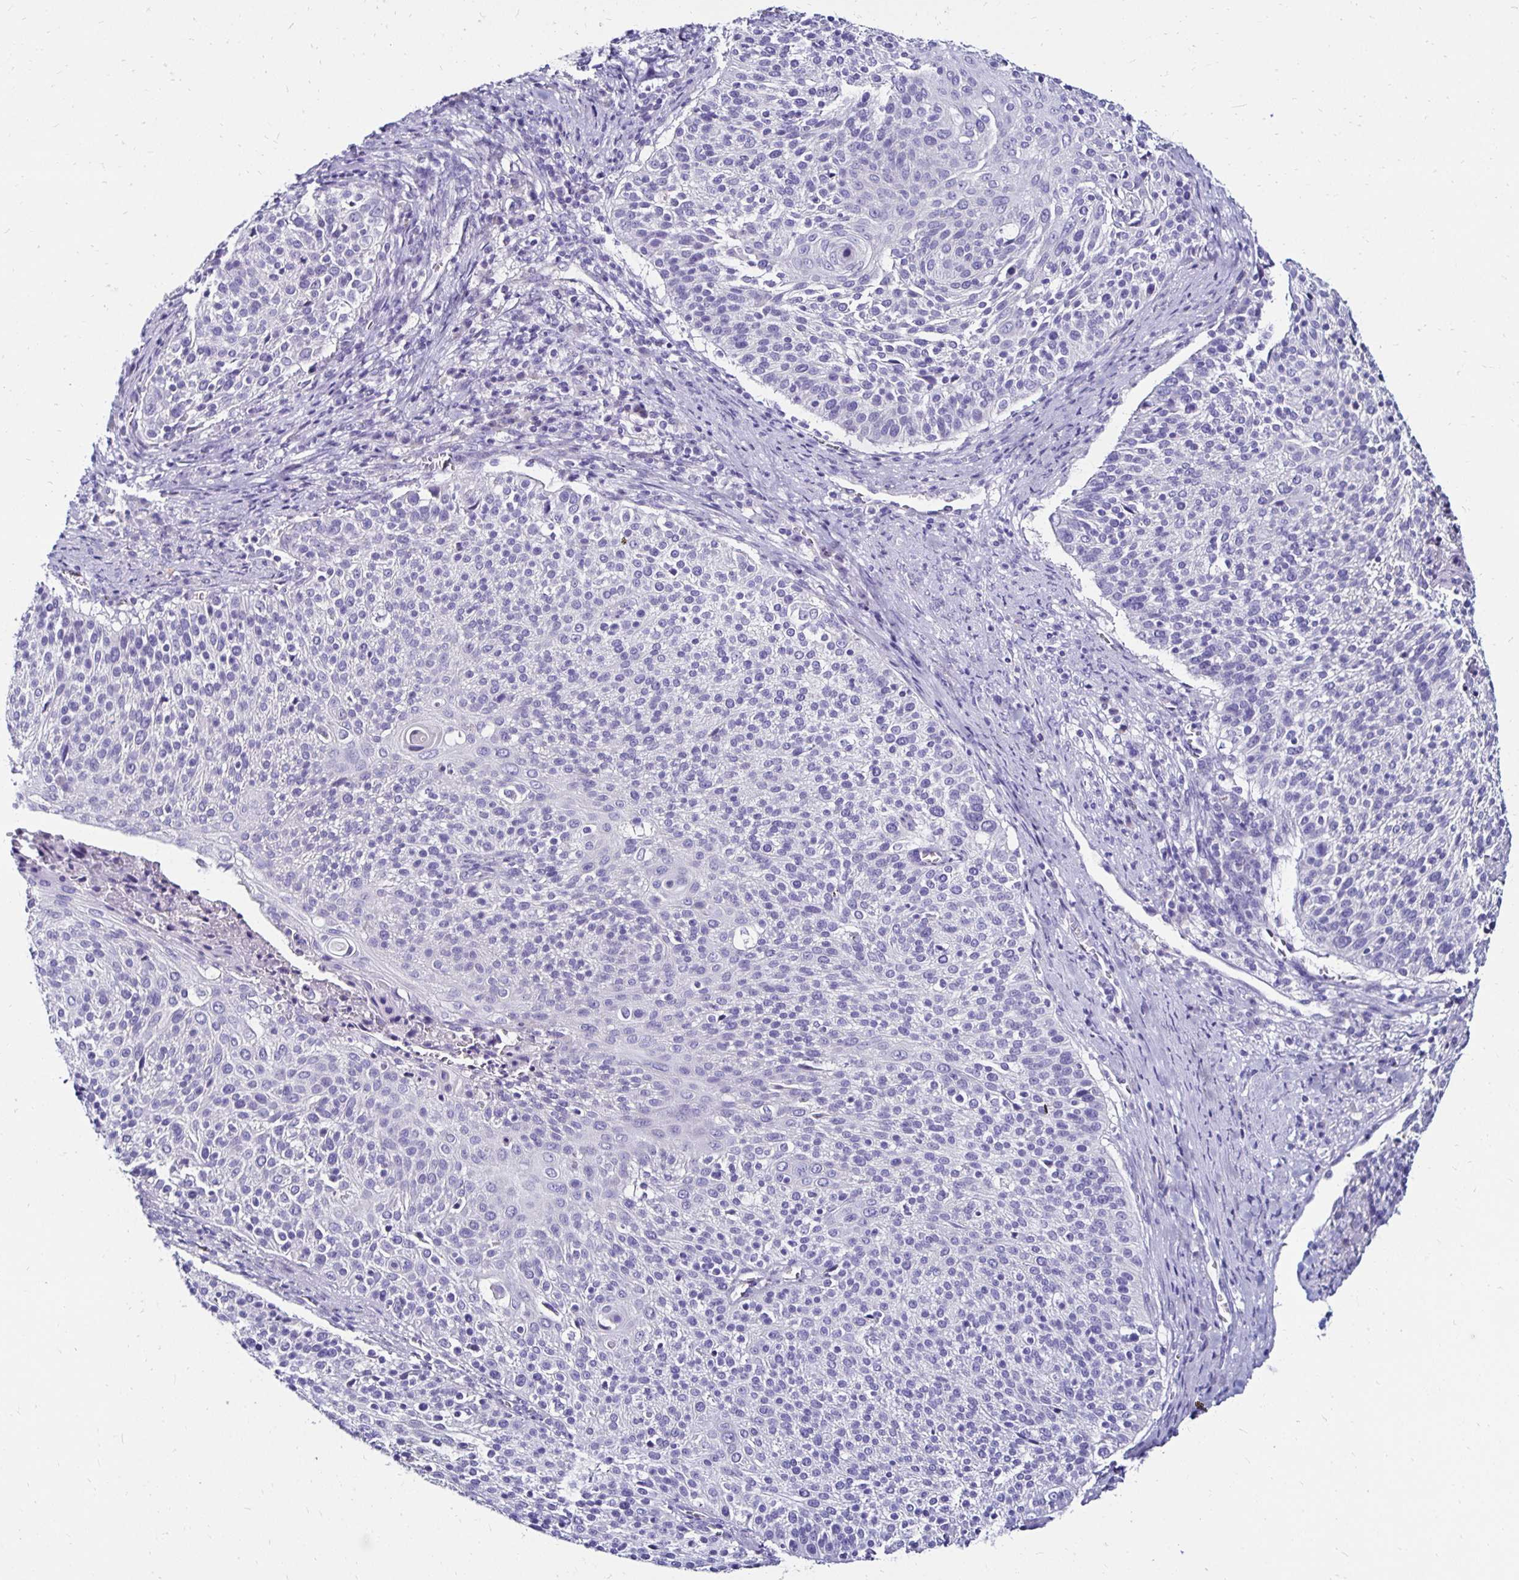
{"staining": {"intensity": "negative", "quantity": "none", "location": "none"}, "tissue": "cervical cancer", "cell_type": "Tumor cells", "image_type": "cancer", "snomed": [{"axis": "morphology", "description": "Squamous cell carcinoma, NOS"}, {"axis": "topography", "description": "Cervix"}], "caption": "Cervical squamous cell carcinoma was stained to show a protein in brown. There is no significant positivity in tumor cells. The staining is performed using DAB brown chromogen with nuclei counter-stained in using hematoxylin.", "gene": "KCNT1", "patient": {"sex": "female", "age": 31}}